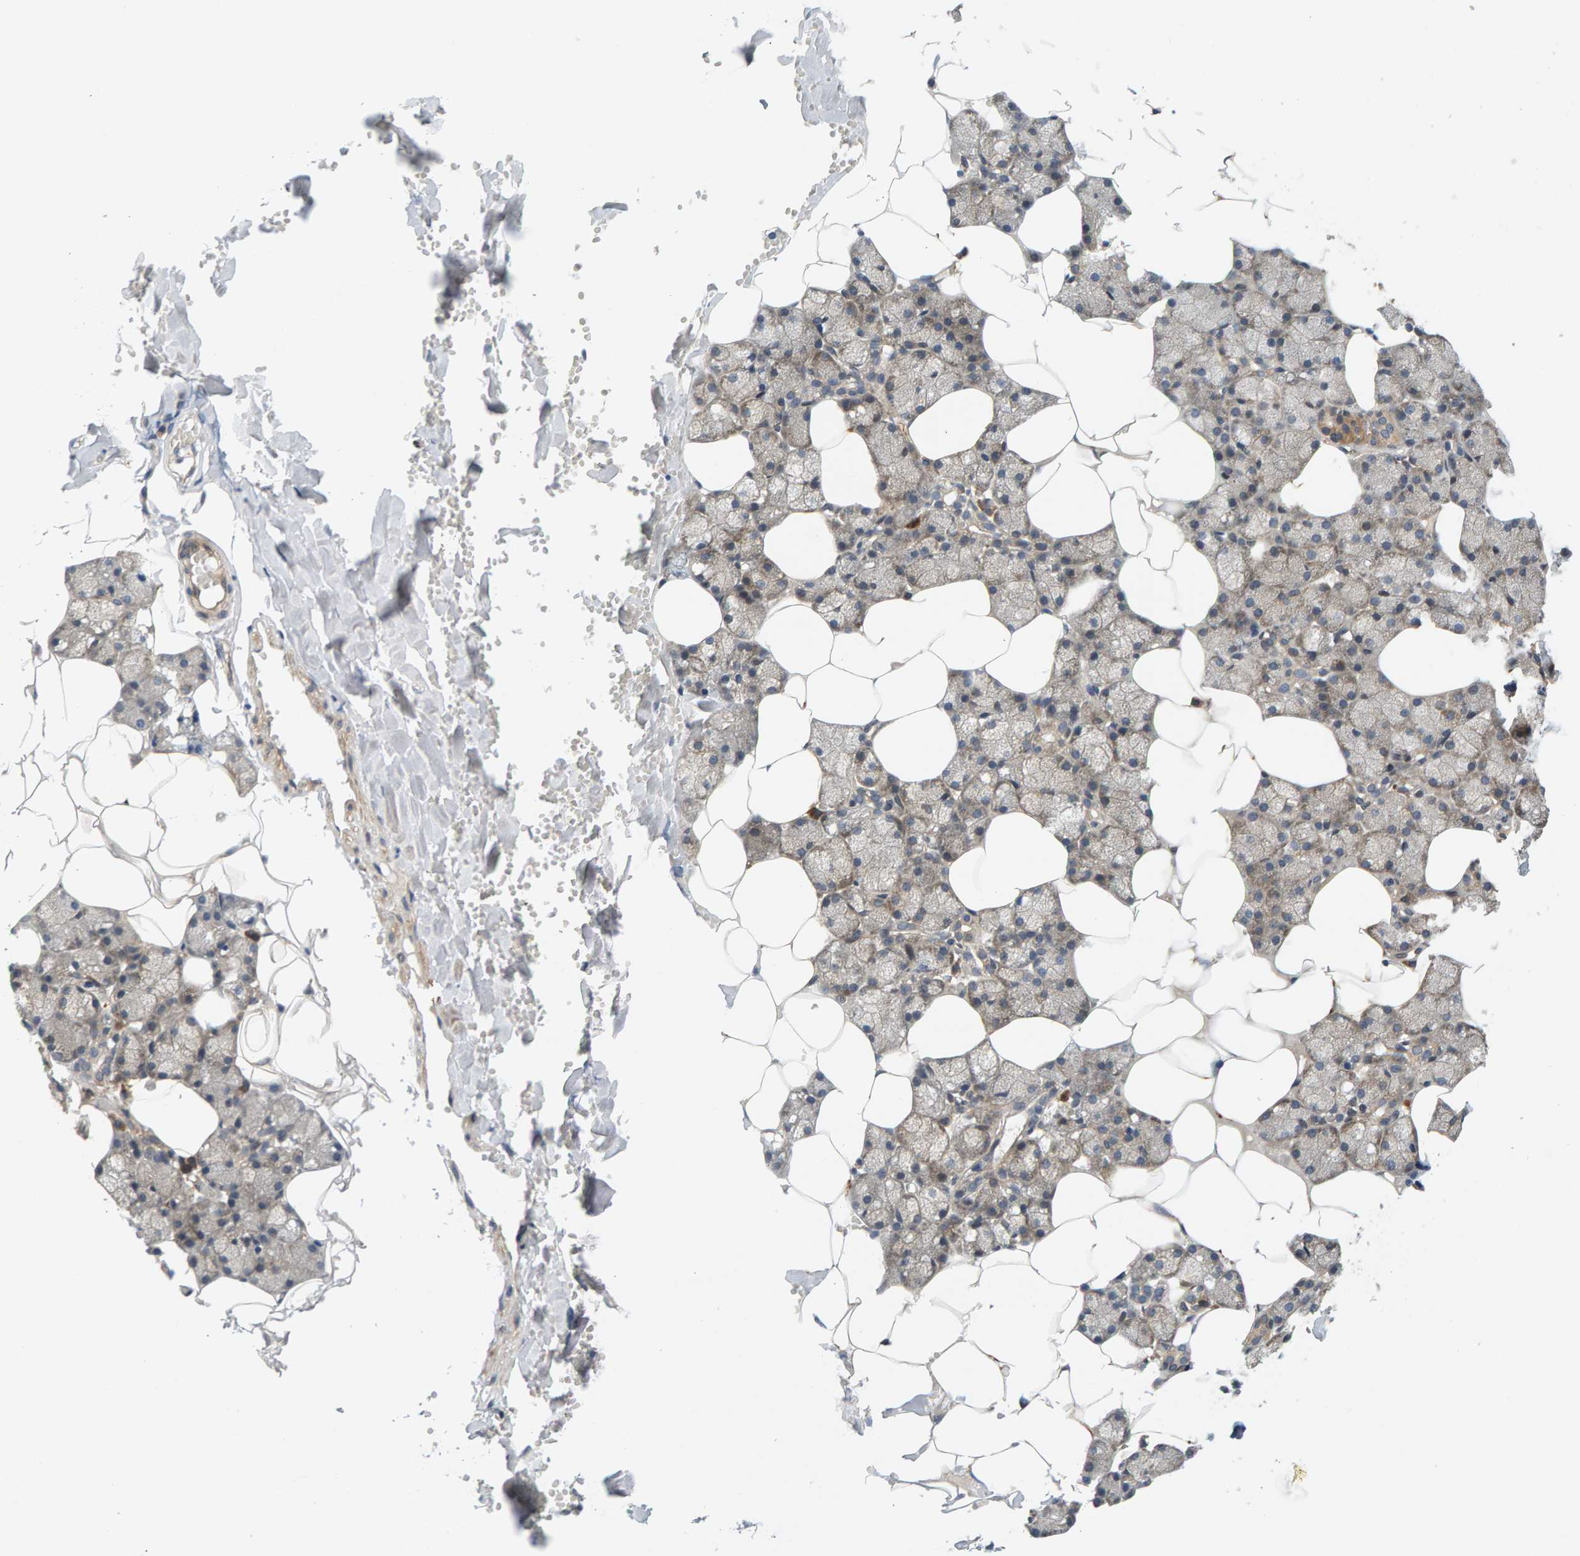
{"staining": {"intensity": "moderate", "quantity": "25%-75%", "location": "cytoplasmic/membranous"}, "tissue": "salivary gland", "cell_type": "Glandular cells", "image_type": "normal", "snomed": [{"axis": "morphology", "description": "Normal tissue, NOS"}, {"axis": "topography", "description": "Salivary gland"}], "caption": "An immunohistochemistry photomicrograph of normal tissue is shown. Protein staining in brown labels moderate cytoplasmic/membranous positivity in salivary gland within glandular cells. (DAB (3,3'-diaminobenzidine) IHC with brightfield microscopy, high magnification).", "gene": "BAHCC1", "patient": {"sex": "male", "age": 62}}